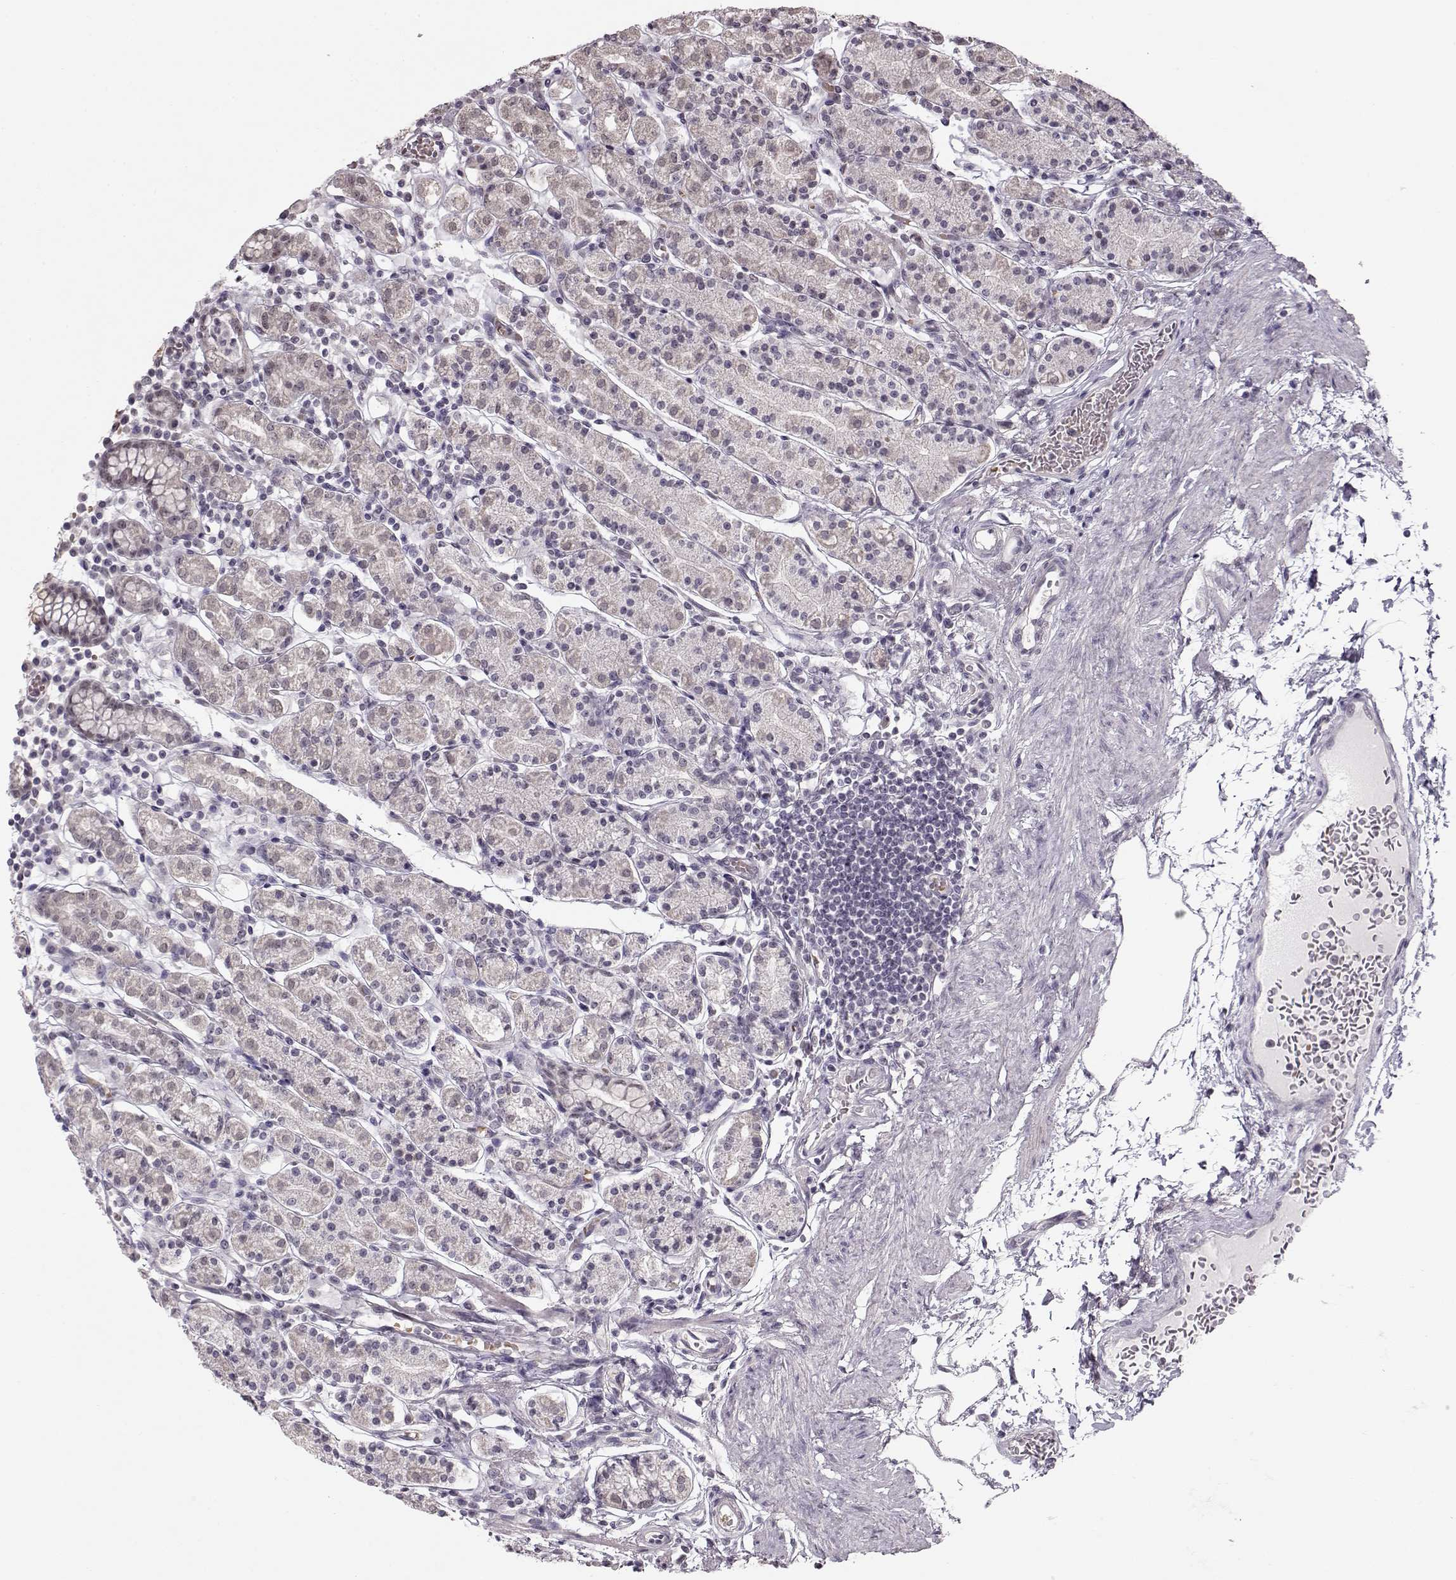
{"staining": {"intensity": "negative", "quantity": "none", "location": "none"}, "tissue": "stomach", "cell_type": "Glandular cells", "image_type": "normal", "snomed": [{"axis": "morphology", "description": "Normal tissue, NOS"}, {"axis": "topography", "description": "Stomach, upper"}, {"axis": "topography", "description": "Stomach"}], "caption": "This is an immunohistochemistry (IHC) micrograph of benign stomach. There is no expression in glandular cells.", "gene": "PCP4", "patient": {"sex": "male", "age": 62}}